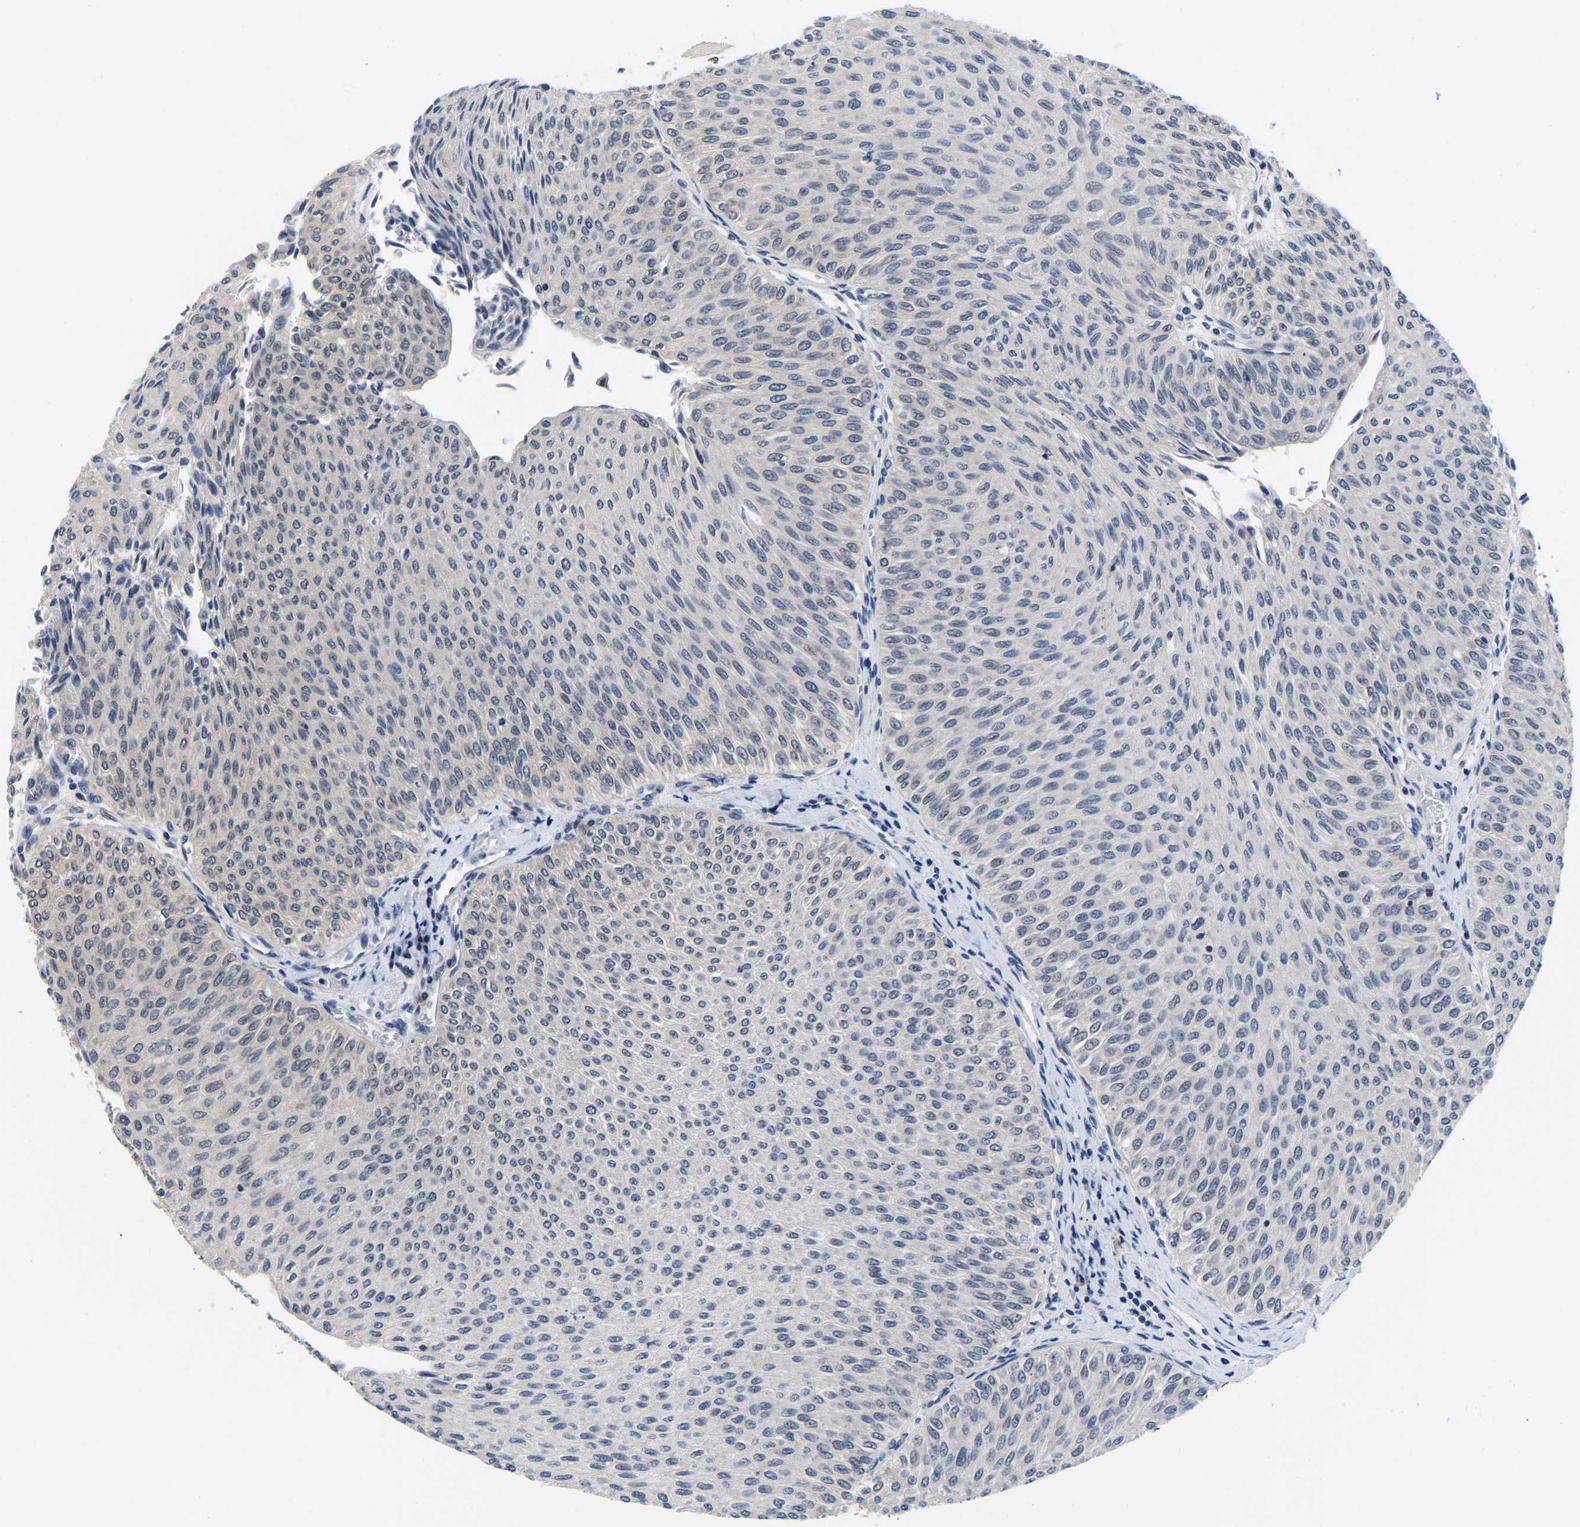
{"staining": {"intensity": "negative", "quantity": "none", "location": "none"}, "tissue": "urothelial cancer", "cell_type": "Tumor cells", "image_type": "cancer", "snomed": [{"axis": "morphology", "description": "Urothelial carcinoma, Low grade"}, {"axis": "topography", "description": "Urinary bladder"}], "caption": "Immunohistochemistry (IHC) micrograph of urothelial cancer stained for a protein (brown), which demonstrates no expression in tumor cells.", "gene": "MCOLN2", "patient": {"sex": "male", "age": 78}}